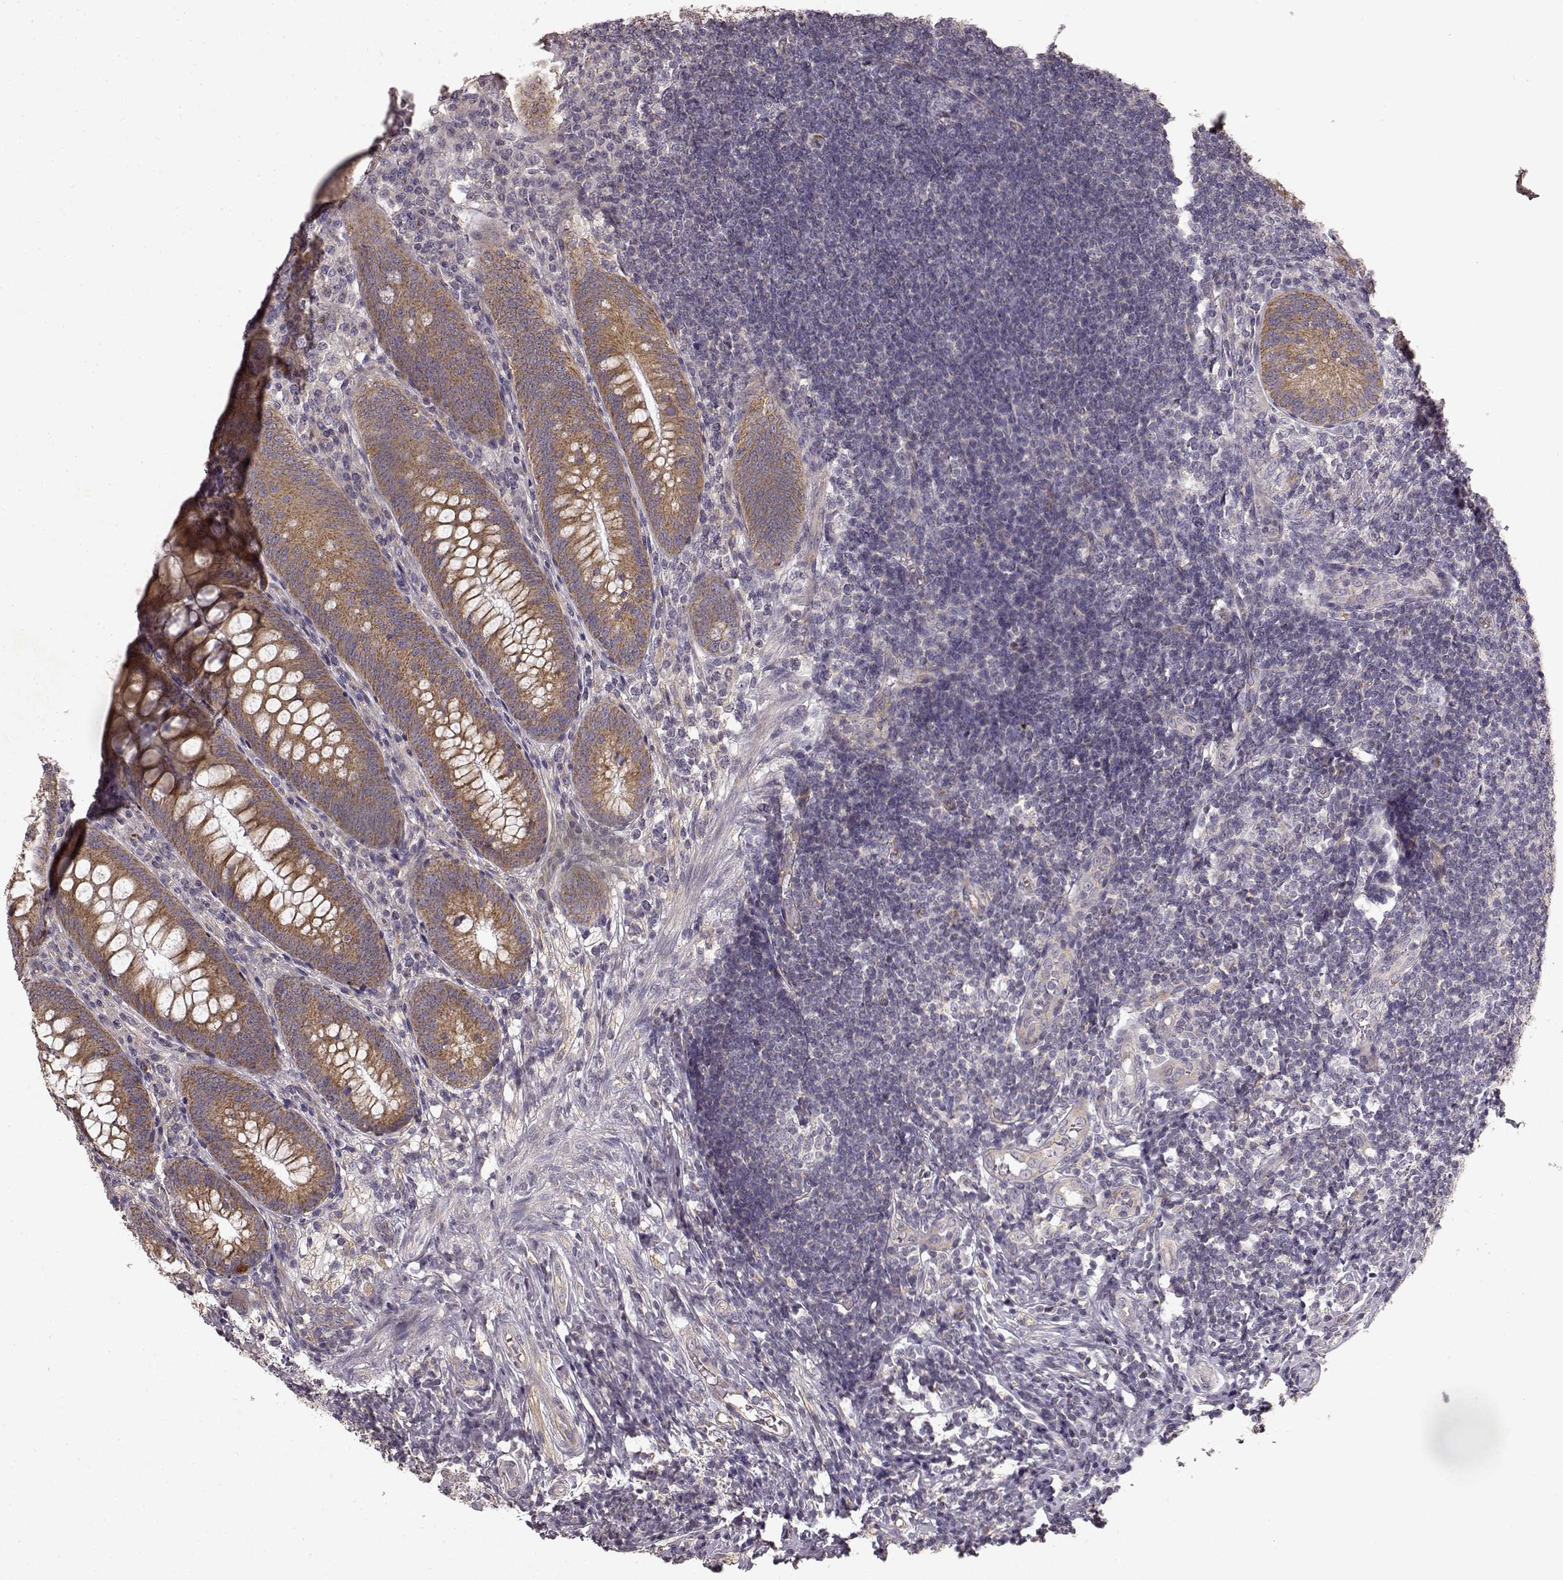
{"staining": {"intensity": "moderate", "quantity": ">75%", "location": "cytoplasmic/membranous"}, "tissue": "appendix", "cell_type": "Glandular cells", "image_type": "normal", "snomed": [{"axis": "morphology", "description": "Normal tissue, NOS"}, {"axis": "morphology", "description": "Inflammation, NOS"}, {"axis": "topography", "description": "Appendix"}], "caption": "Immunohistochemical staining of normal appendix exhibits medium levels of moderate cytoplasmic/membranous staining in approximately >75% of glandular cells. The staining was performed using DAB (3,3'-diaminobenzidine), with brown indicating positive protein expression. Nuclei are stained blue with hematoxylin.", "gene": "ERBB3", "patient": {"sex": "male", "age": 16}}